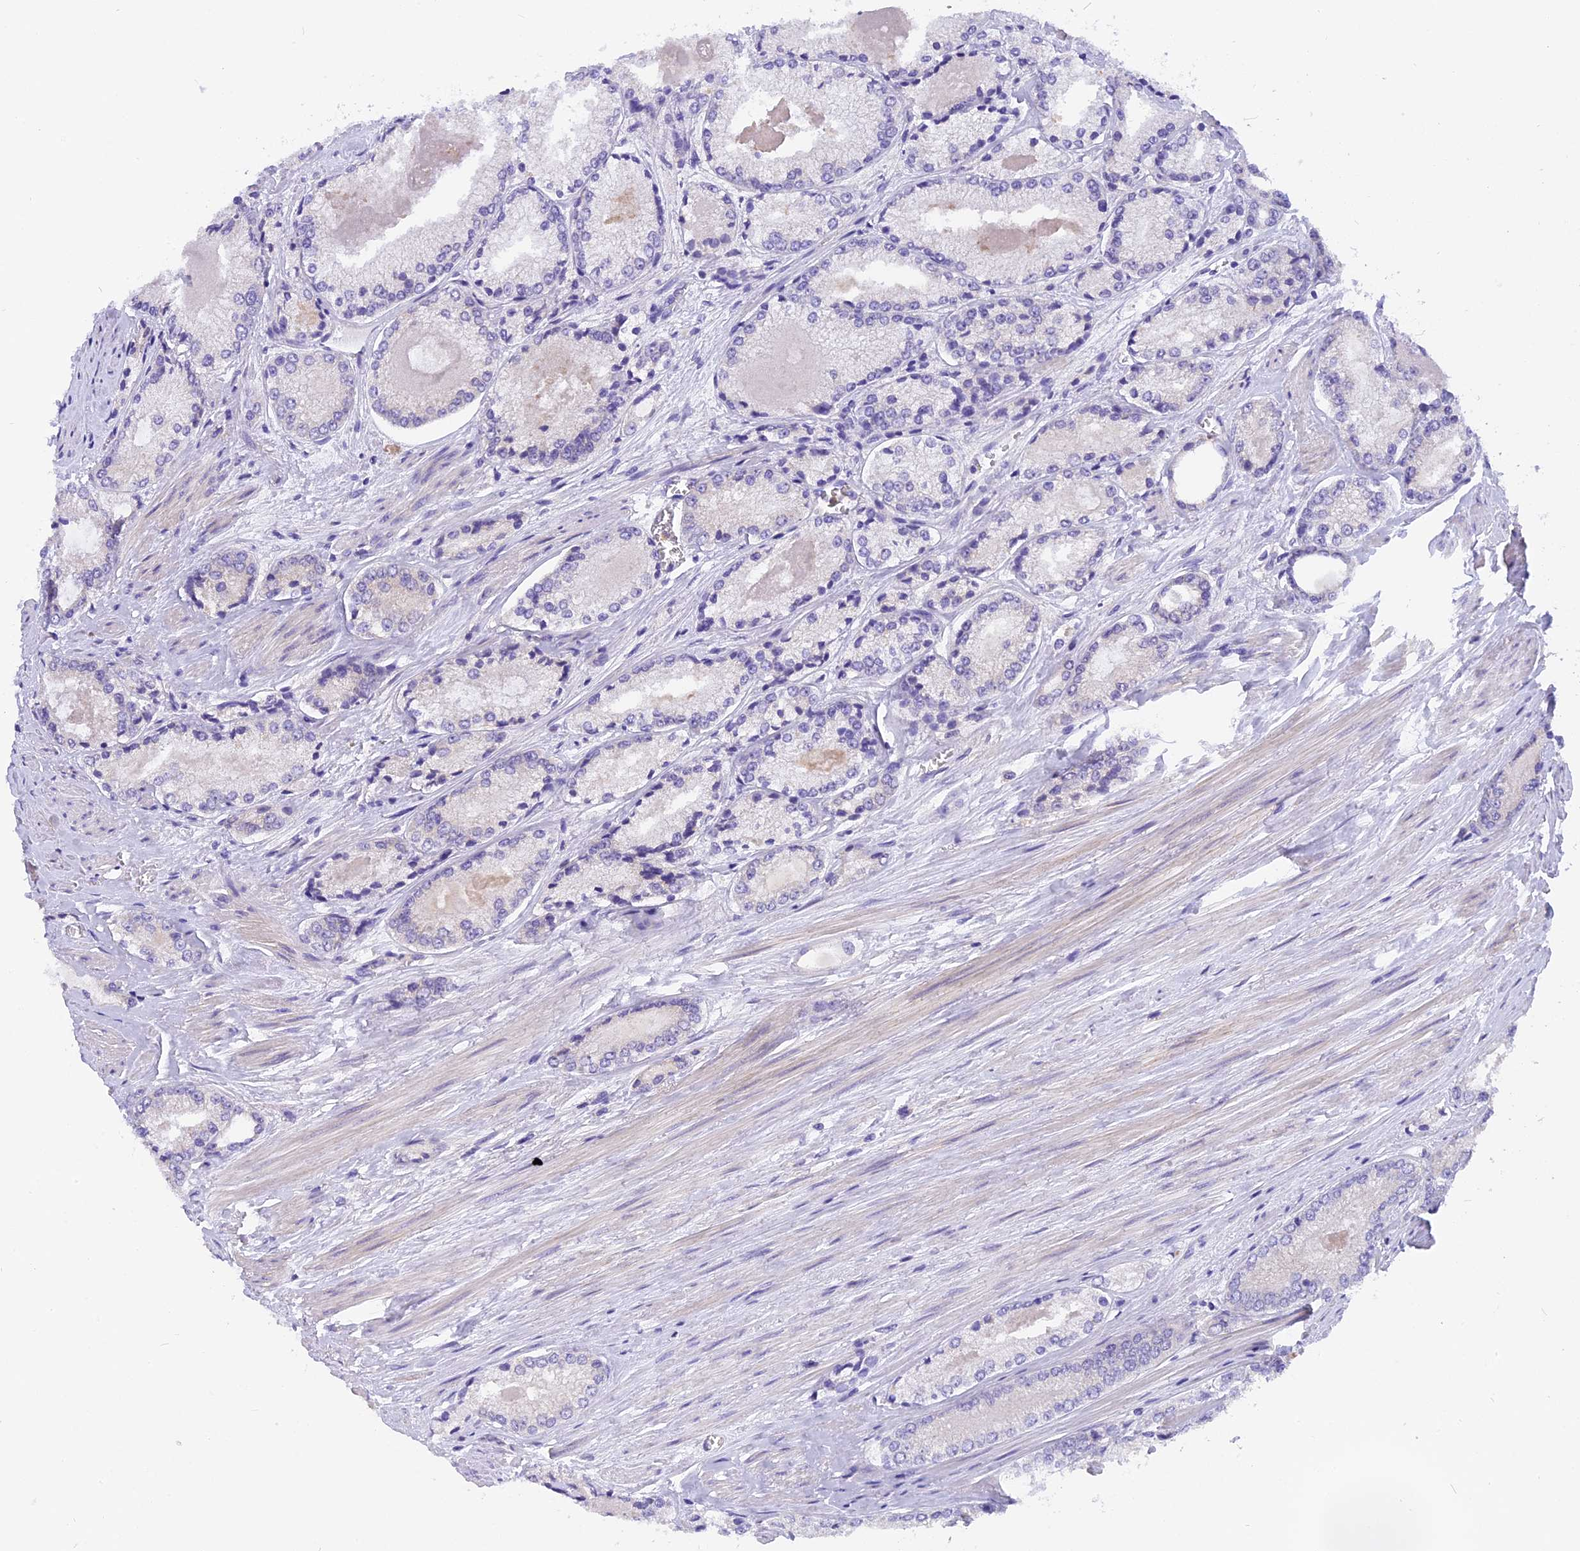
{"staining": {"intensity": "negative", "quantity": "none", "location": "none"}, "tissue": "prostate cancer", "cell_type": "Tumor cells", "image_type": "cancer", "snomed": [{"axis": "morphology", "description": "Adenocarcinoma, Low grade"}, {"axis": "topography", "description": "Prostate"}], "caption": "Protein analysis of prostate adenocarcinoma (low-grade) shows no significant expression in tumor cells.", "gene": "TRIM3", "patient": {"sex": "male", "age": 68}}